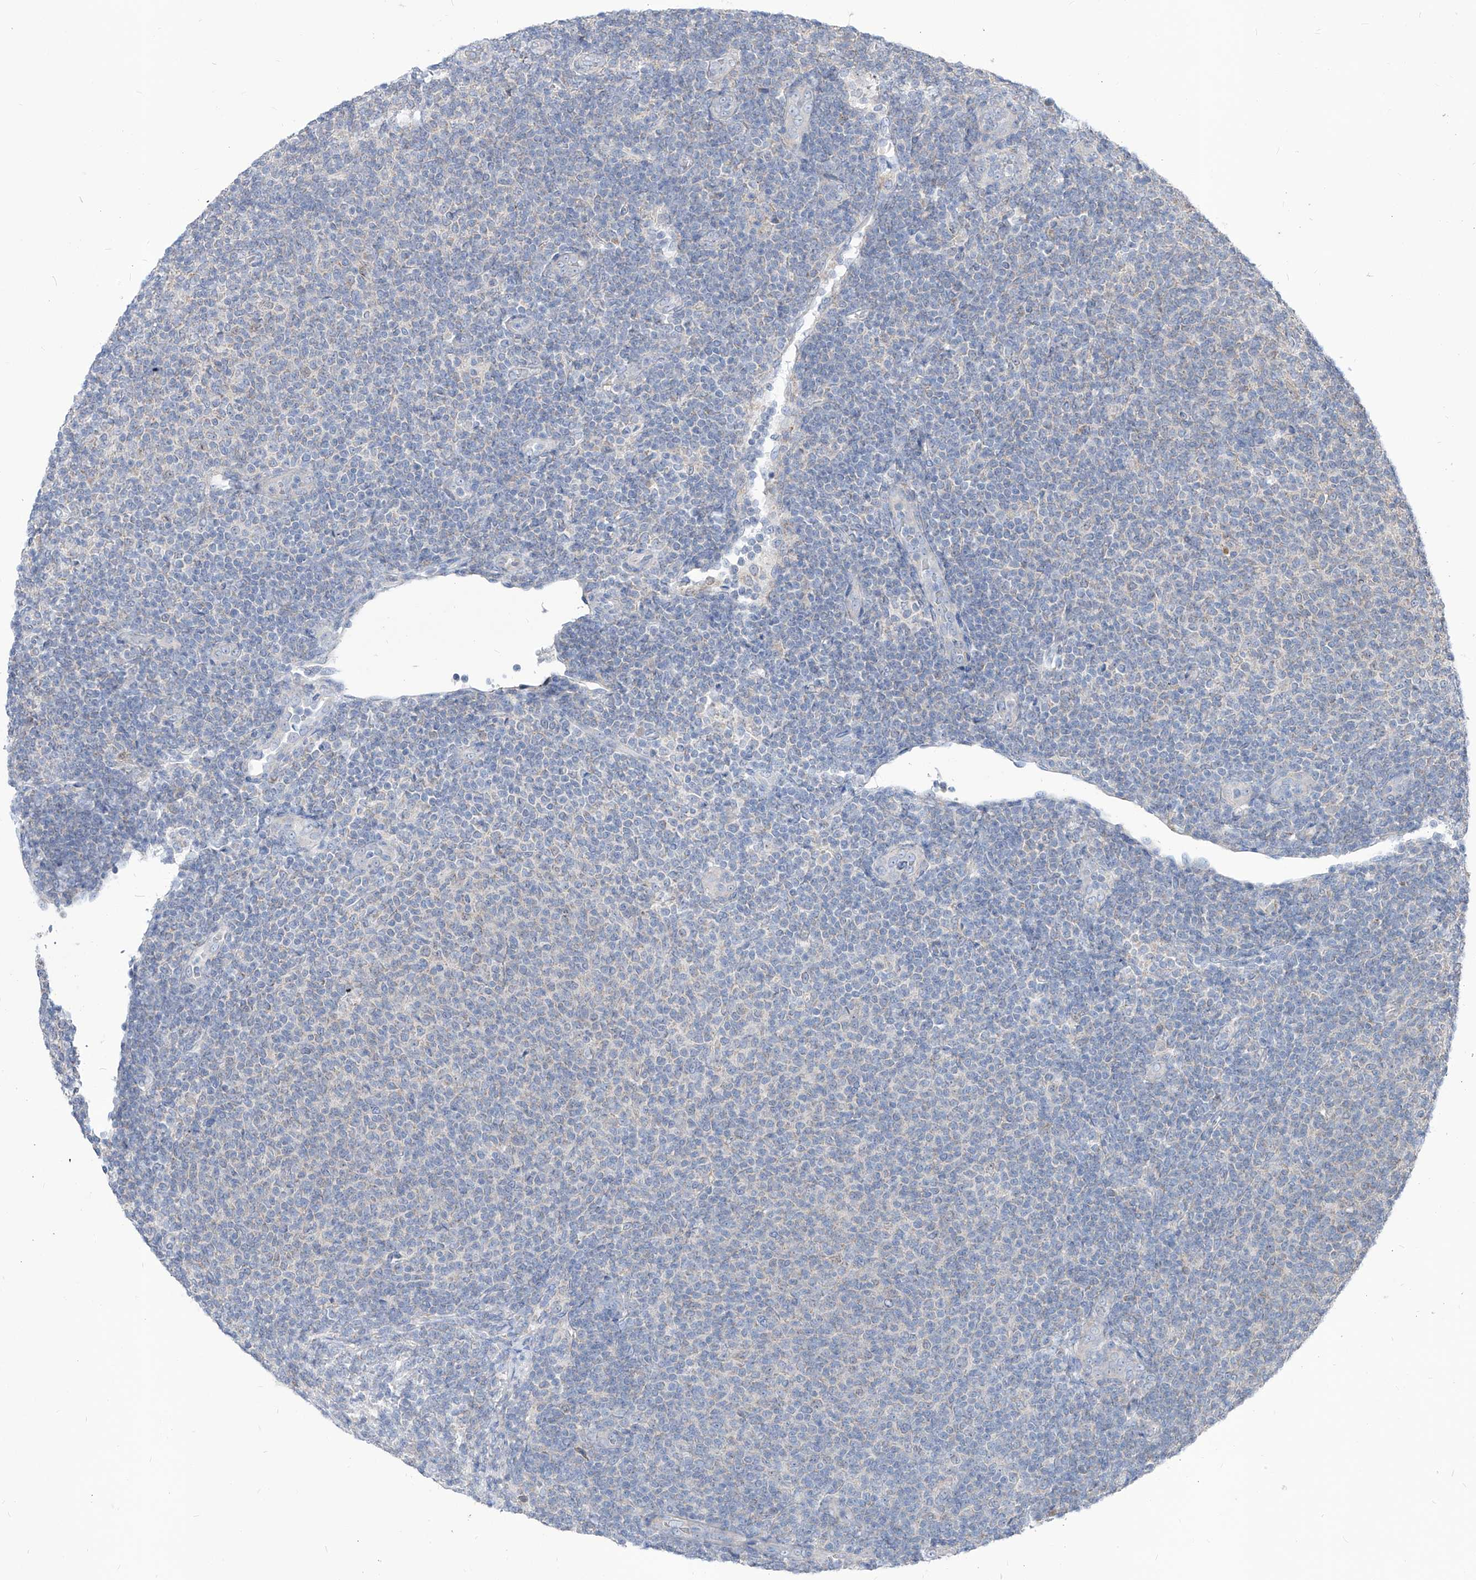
{"staining": {"intensity": "negative", "quantity": "none", "location": "none"}, "tissue": "lymphoma", "cell_type": "Tumor cells", "image_type": "cancer", "snomed": [{"axis": "morphology", "description": "Malignant lymphoma, non-Hodgkin's type, Low grade"}, {"axis": "topography", "description": "Lymph node"}], "caption": "An immunohistochemistry photomicrograph of malignant lymphoma, non-Hodgkin's type (low-grade) is shown. There is no staining in tumor cells of malignant lymphoma, non-Hodgkin's type (low-grade).", "gene": "AGPS", "patient": {"sex": "male", "age": 66}}